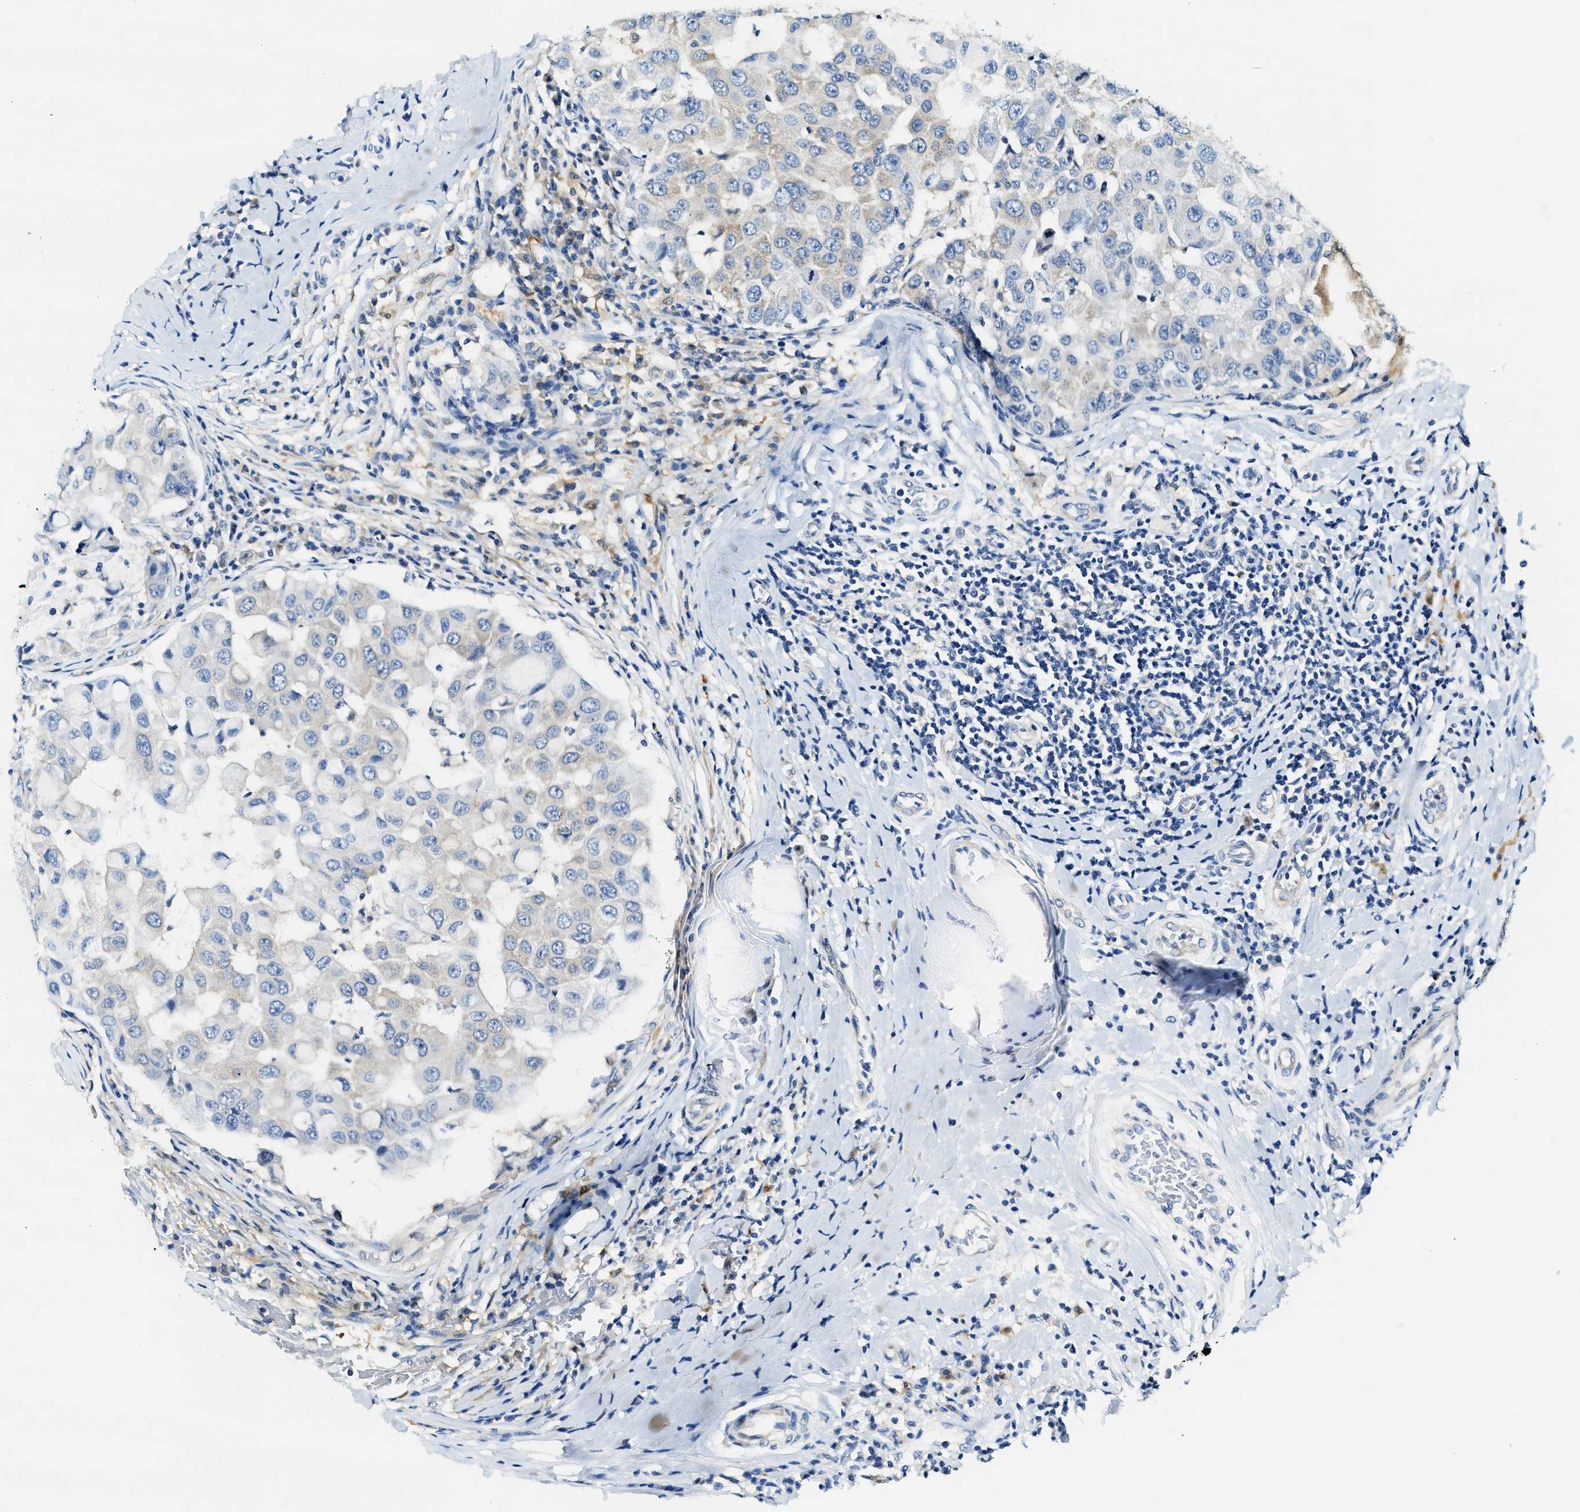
{"staining": {"intensity": "negative", "quantity": "none", "location": "none"}, "tissue": "breast cancer", "cell_type": "Tumor cells", "image_type": "cancer", "snomed": [{"axis": "morphology", "description": "Duct carcinoma"}, {"axis": "topography", "description": "Breast"}], "caption": "This is an immunohistochemistry image of human breast cancer. There is no positivity in tumor cells.", "gene": "EIF2AK2", "patient": {"sex": "female", "age": 27}}